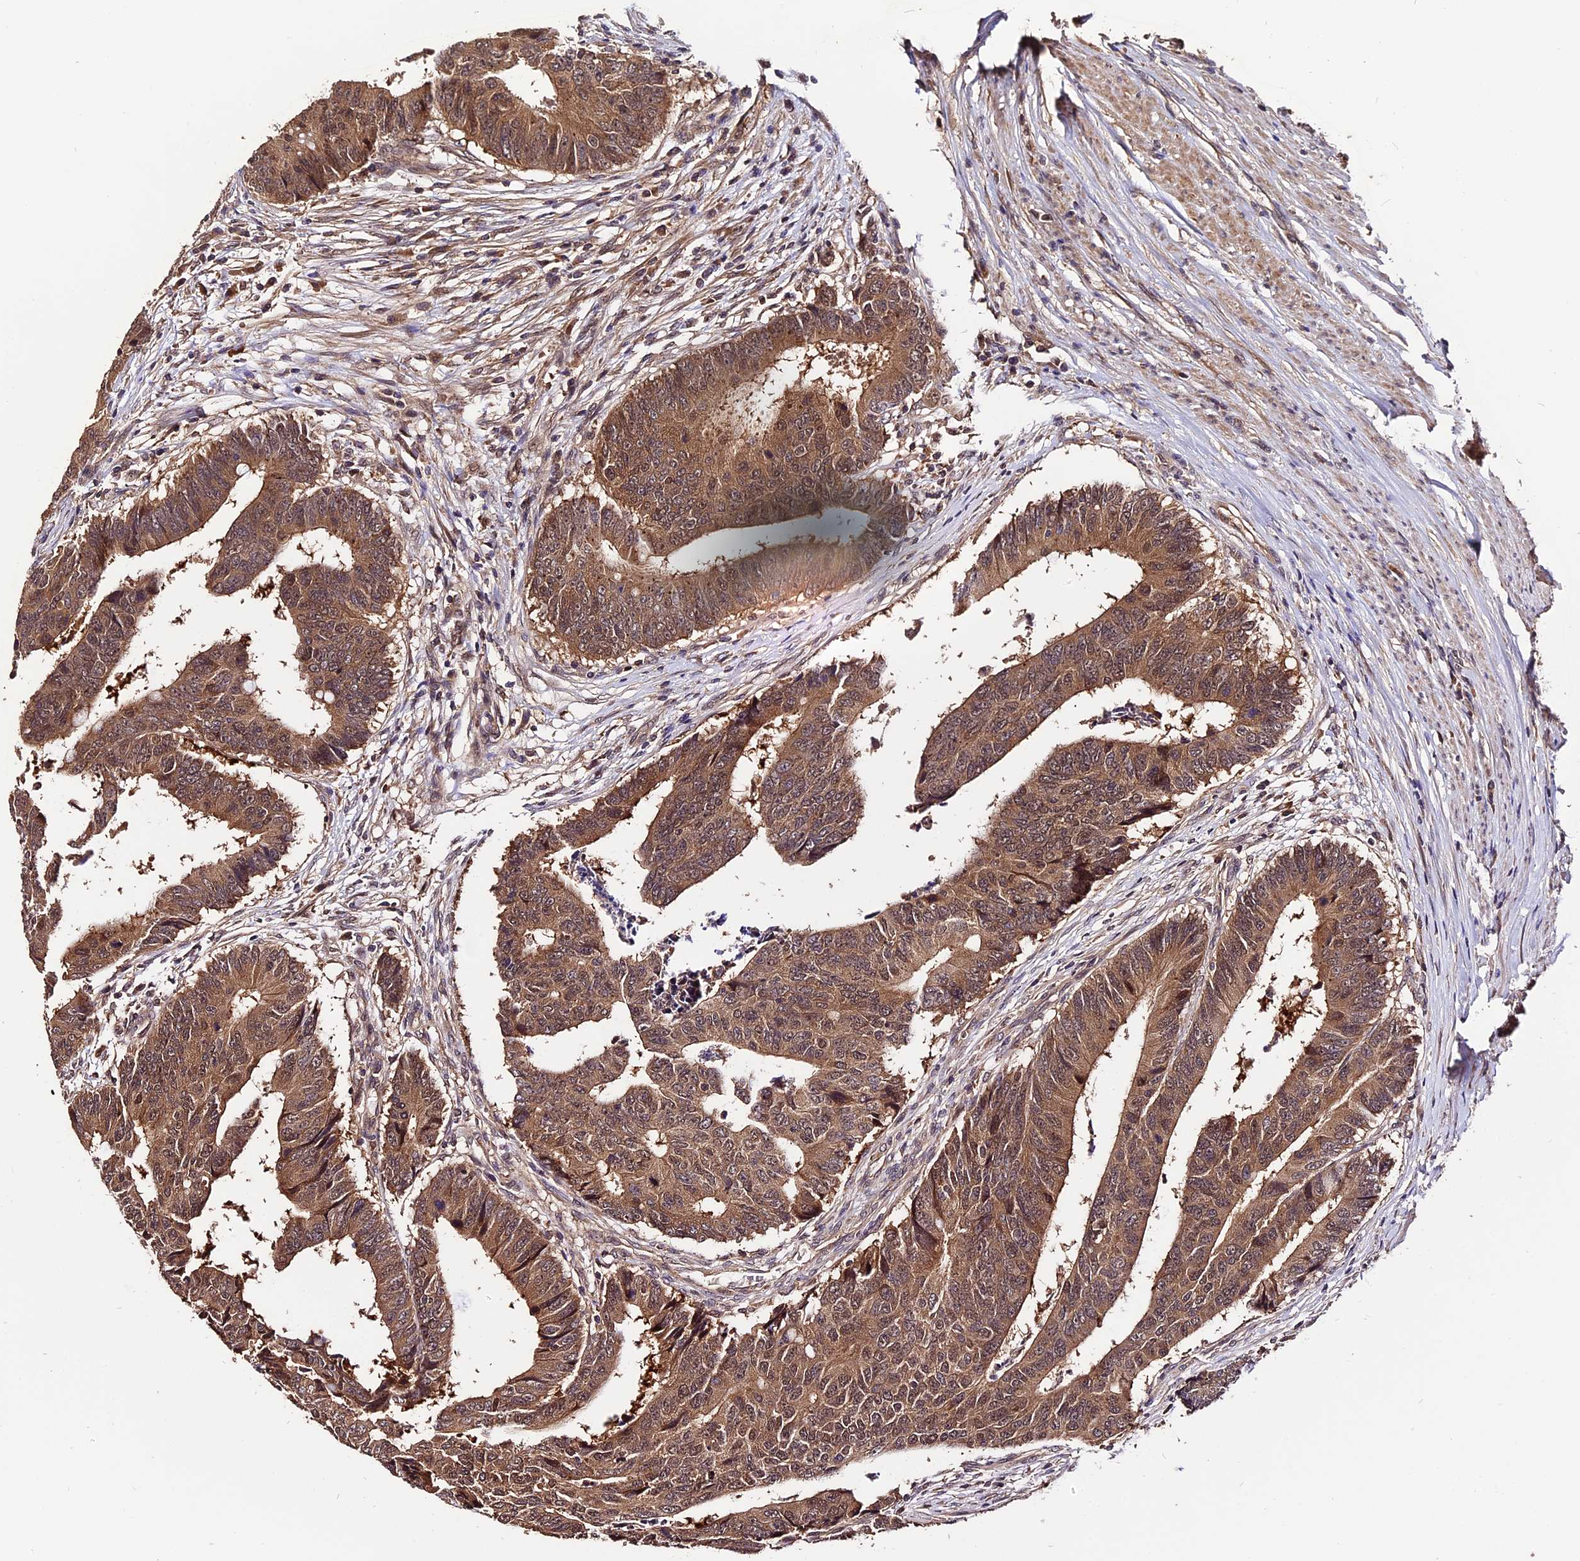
{"staining": {"intensity": "moderate", "quantity": ">75%", "location": "cytoplasmic/membranous"}, "tissue": "colorectal cancer", "cell_type": "Tumor cells", "image_type": "cancer", "snomed": [{"axis": "morphology", "description": "Adenocarcinoma, NOS"}, {"axis": "topography", "description": "Rectum"}], "caption": "High-power microscopy captured an immunohistochemistry (IHC) photomicrograph of colorectal cancer, revealing moderate cytoplasmic/membranous staining in approximately >75% of tumor cells.", "gene": "TRMT1", "patient": {"sex": "male", "age": 84}}